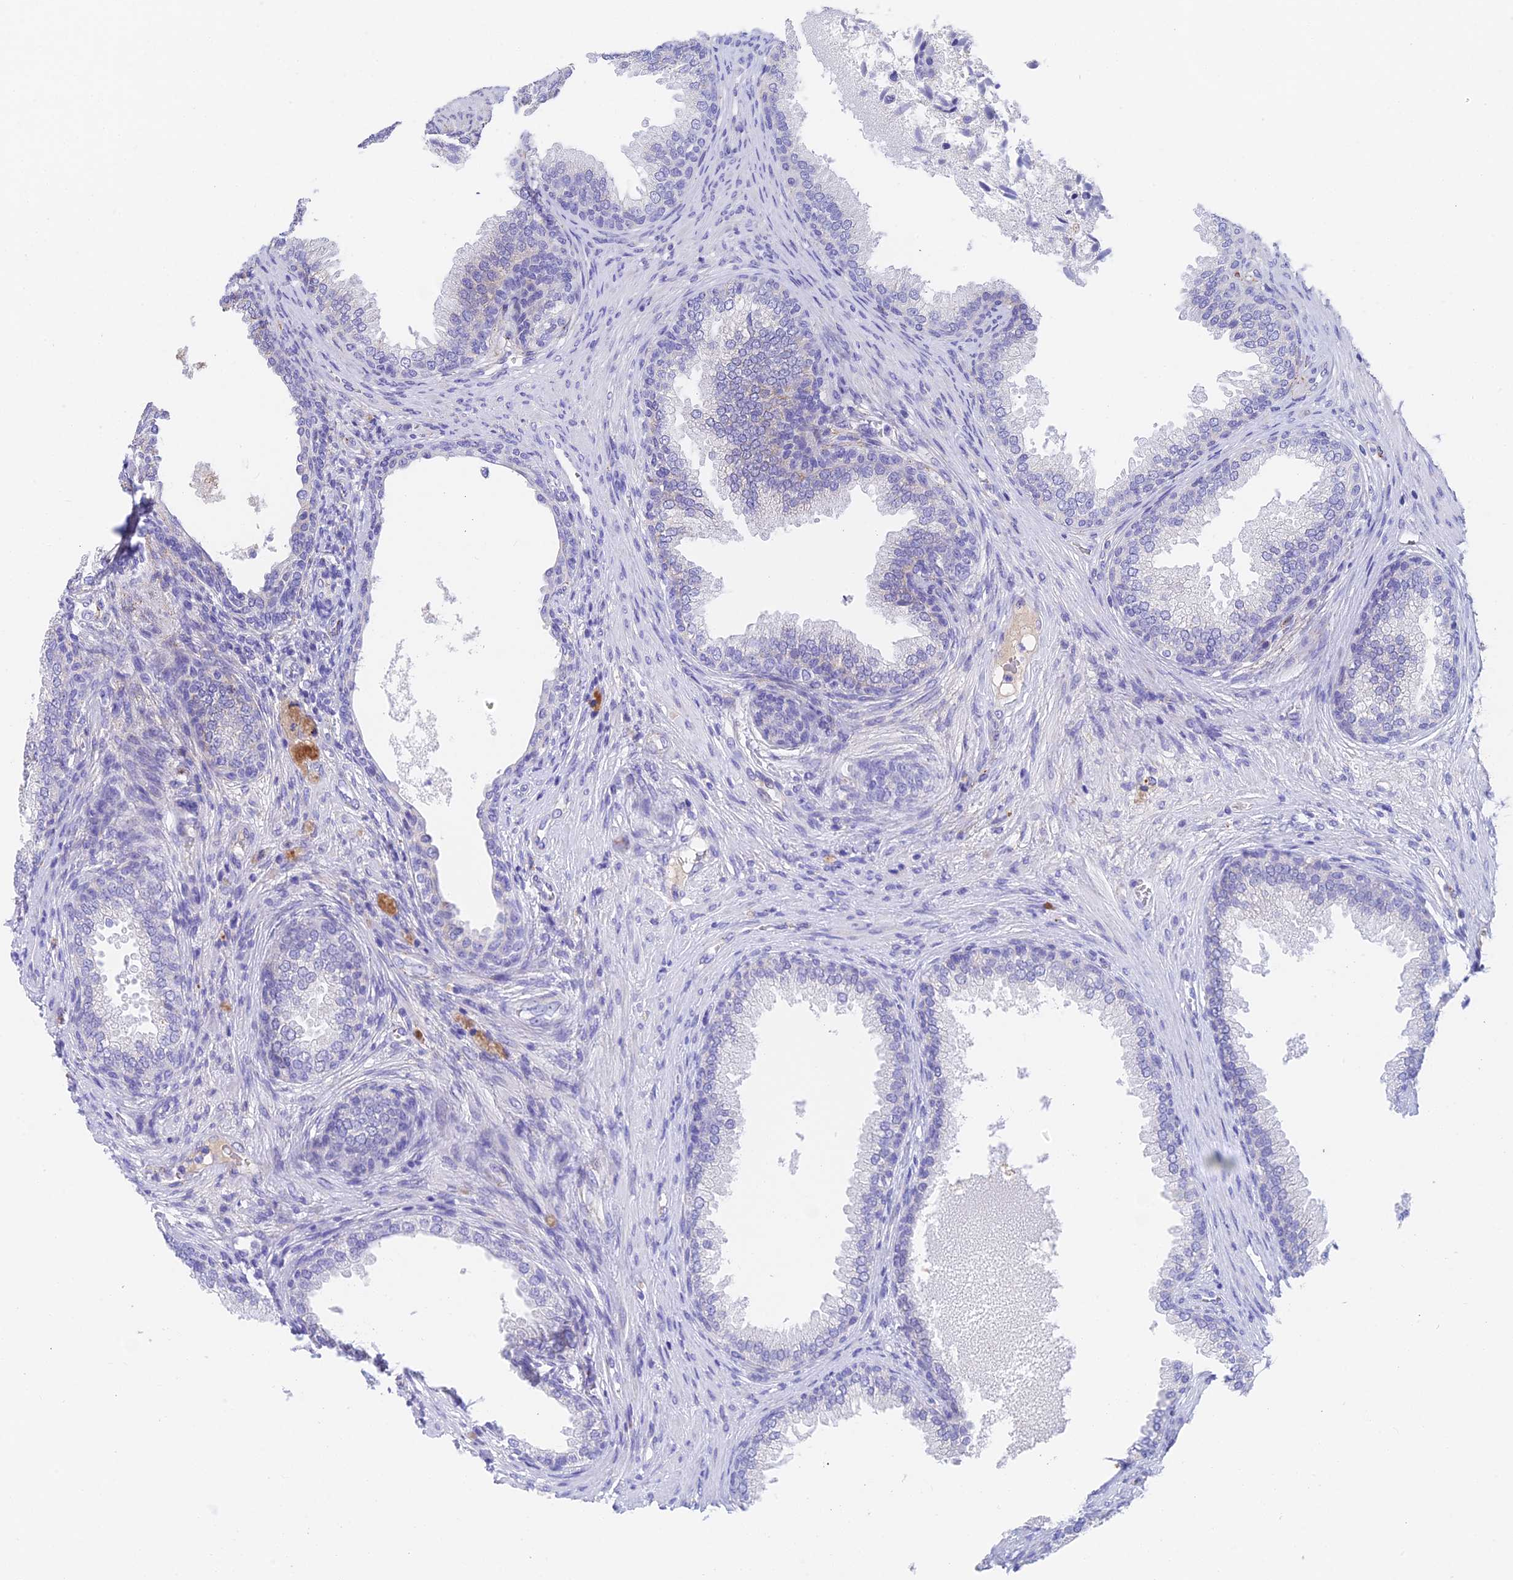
{"staining": {"intensity": "negative", "quantity": "none", "location": "none"}, "tissue": "prostate", "cell_type": "Glandular cells", "image_type": "normal", "snomed": [{"axis": "morphology", "description": "Normal tissue, NOS"}, {"axis": "topography", "description": "Prostate"}], "caption": "IHC histopathology image of unremarkable human prostate stained for a protein (brown), which demonstrates no positivity in glandular cells.", "gene": "ADAMTS13", "patient": {"sex": "male", "age": 76}}